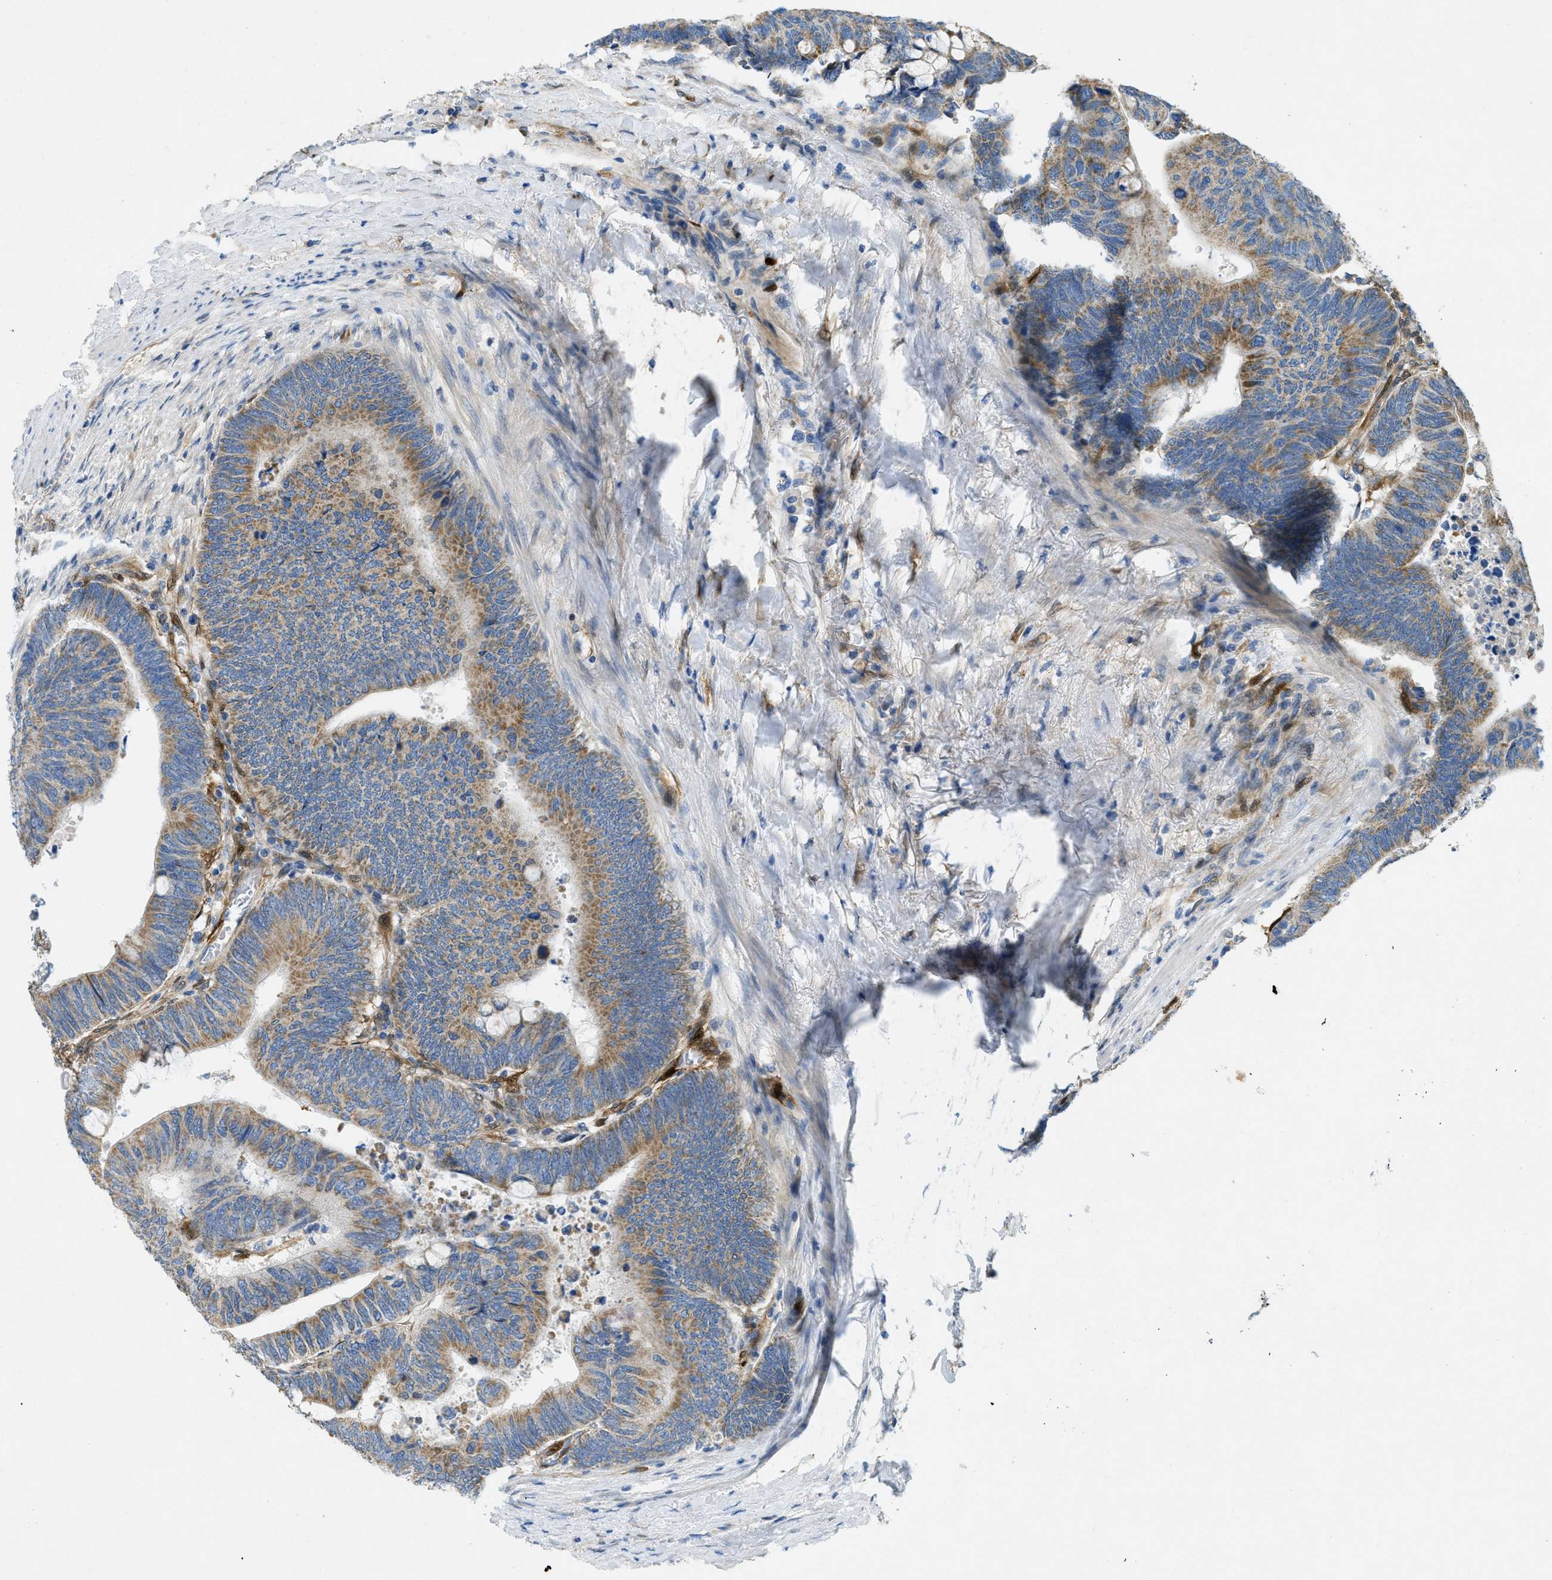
{"staining": {"intensity": "moderate", "quantity": ">75%", "location": "cytoplasmic/membranous"}, "tissue": "colorectal cancer", "cell_type": "Tumor cells", "image_type": "cancer", "snomed": [{"axis": "morphology", "description": "Normal tissue, NOS"}, {"axis": "morphology", "description": "Adenocarcinoma, NOS"}, {"axis": "topography", "description": "Rectum"}, {"axis": "topography", "description": "Peripheral nerve tissue"}], "caption": "This is a micrograph of immunohistochemistry (IHC) staining of colorectal adenocarcinoma, which shows moderate staining in the cytoplasmic/membranous of tumor cells.", "gene": "CYGB", "patient": {"sex": "male", "age": 92}}